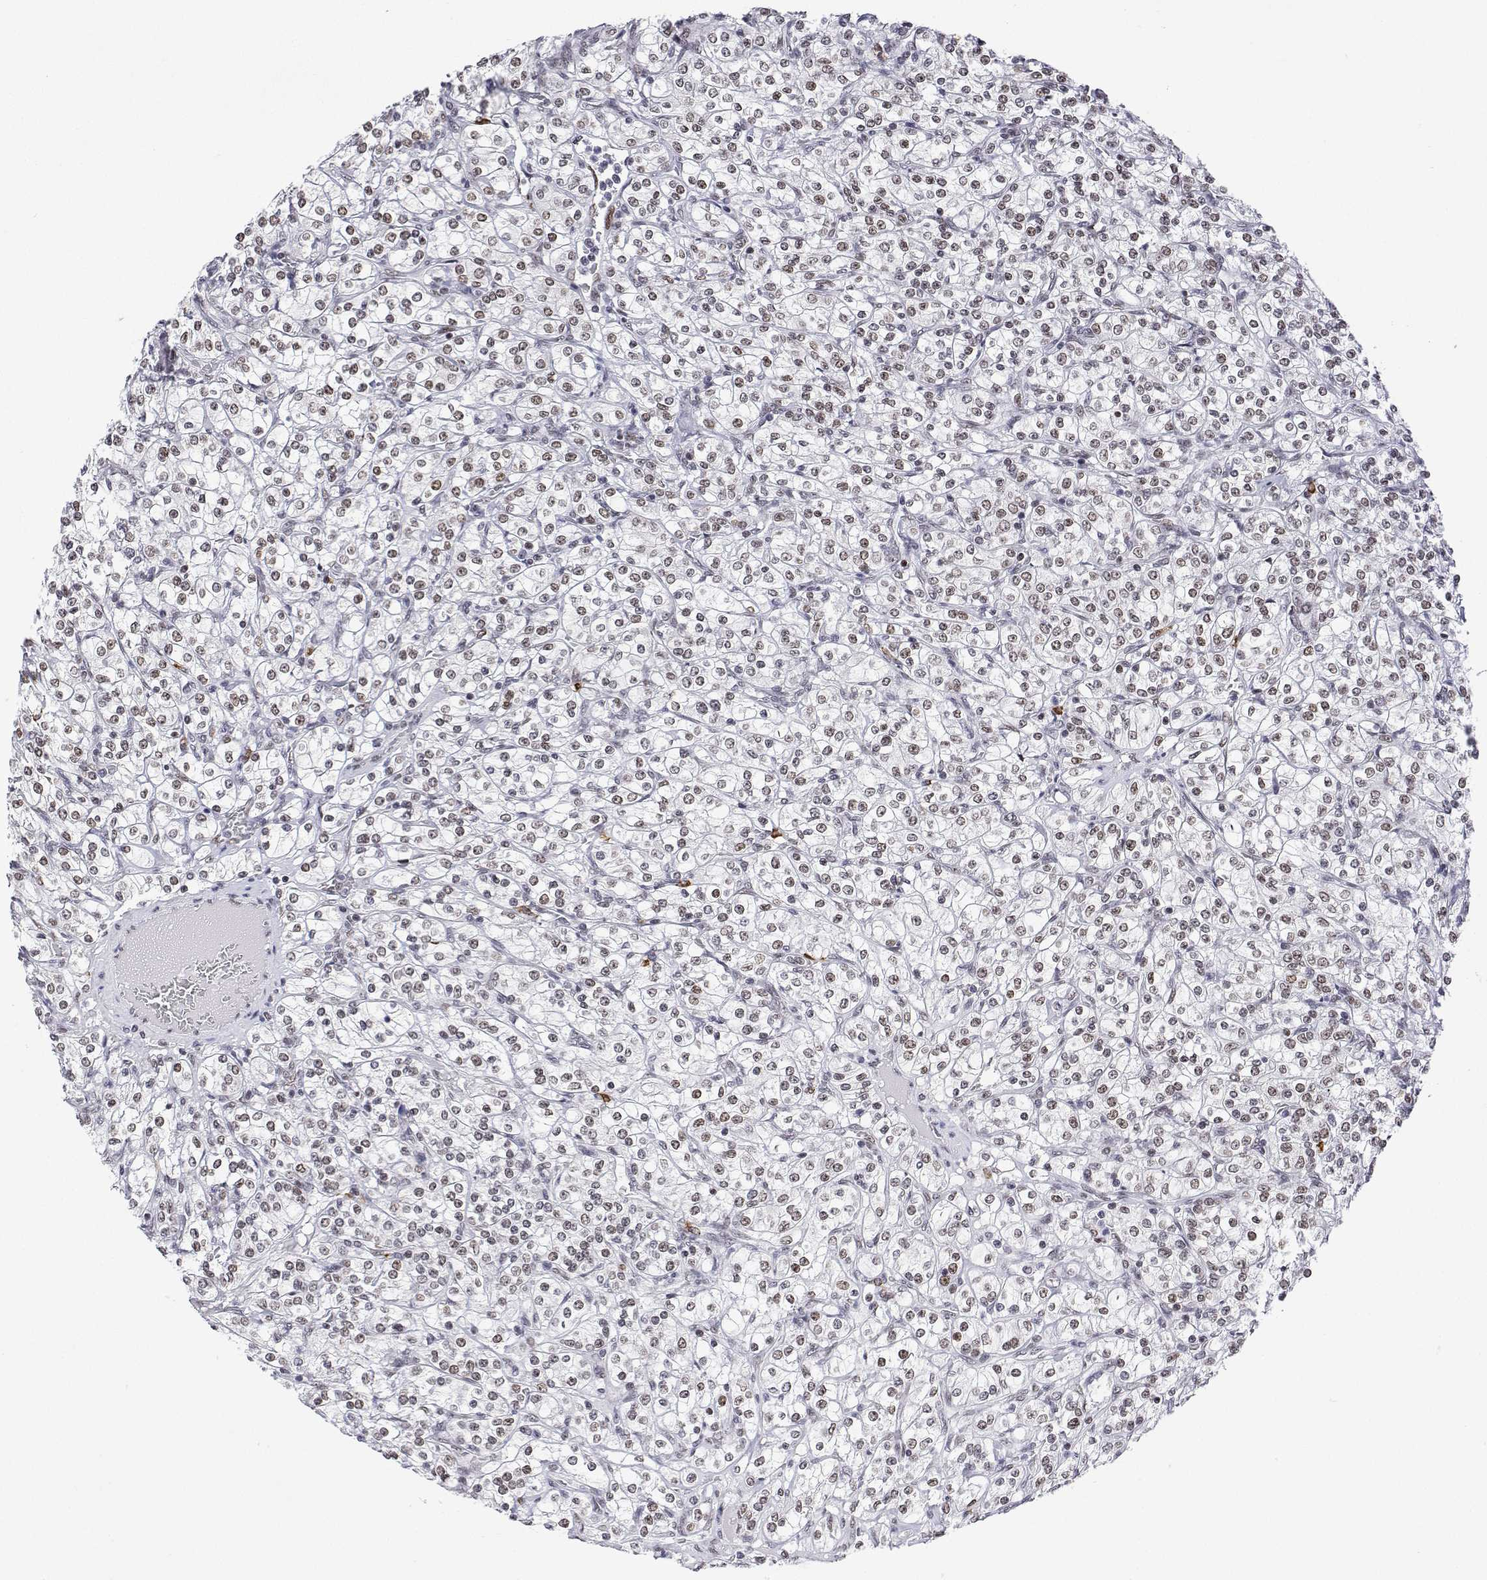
{"staining": {"intensity": "weak", "quantity": "25%-75%", "location": "nuclear"}, "tissue": "renal cancer", "cell_type": "Tumor cells", "image_type": "cancer", "snomed": [{"axis": "morphology", "description": "Adenocarcinoma, NOS"}, {"axis": "topography", "description": "Kidney"}], "caption": "Immunohistochemical staining of renal cancer (adenocarcinoma) reveals low levels of weak nuclear protein expression in approximately 25%-75% of tumor cells. (DAB (3,3'-diaminobenzidine) IHC, brown staining for protein, blue staining for nuclei).", "gene": "XPC", "patient": {"sex": "male", "age": 77}}